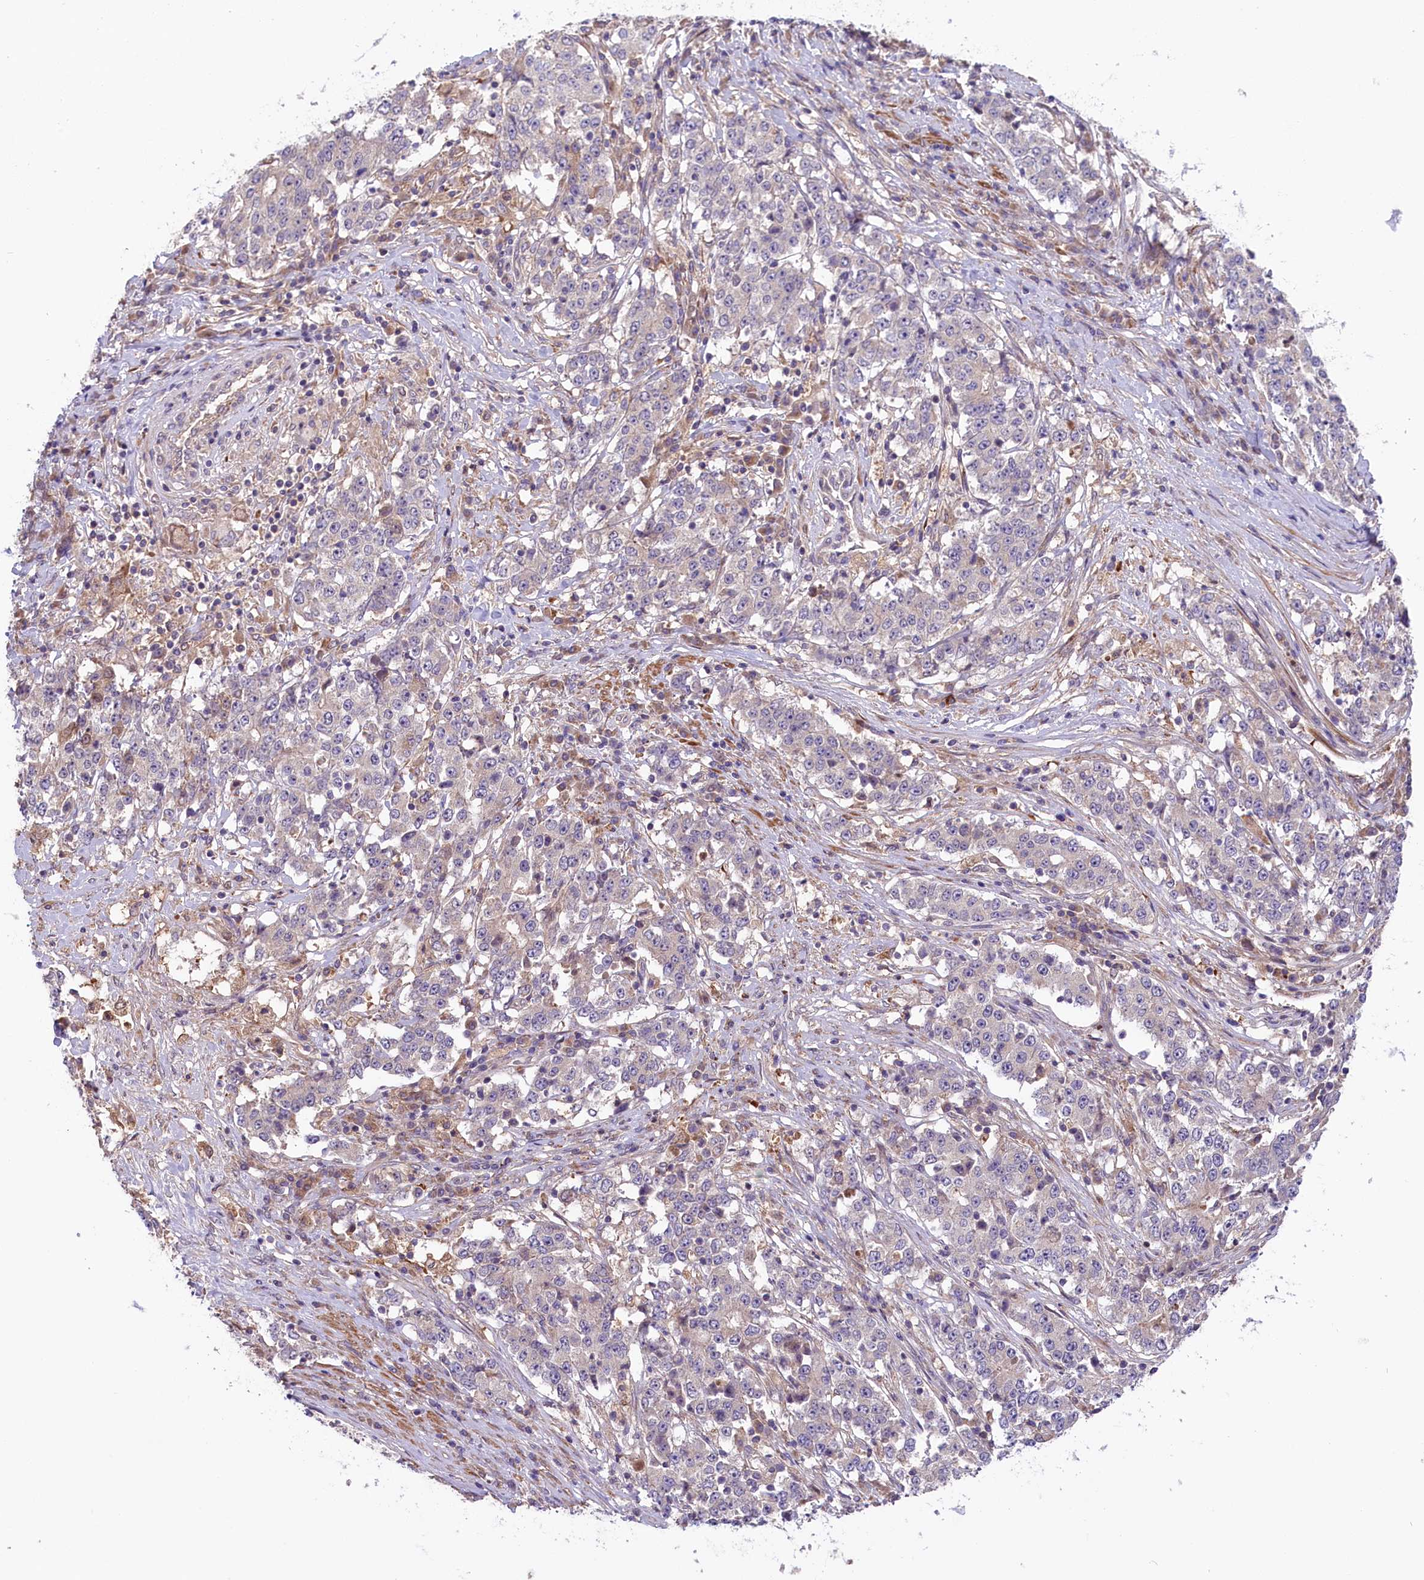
{"staining": {"intensity": "negative", "quantity": "none", "location": "none"}, "tissue": "stomach cancer", "cell_type": "Tumor cells", "image_type": "cancer", "snomed": [{"axis": "morphology", "description": "Adenocarcinoma, NOS"}, {"axis": "topography", "description": "Stomach"}], "caption": "This photomicrograph is of stomach cancer (adenocarcinoma) stained with immunohistochemistry to label a protein in brown with the nuclei are counter-stained blue. There is no positivity in tumor cells. The staining is performed using DAB (3,3'-diaminobenzidine) brown chromogen with nuclei counter-stained in using hematoxylin.", "gene": "COG8", "patient": {"sex": "male", "age": 59}}